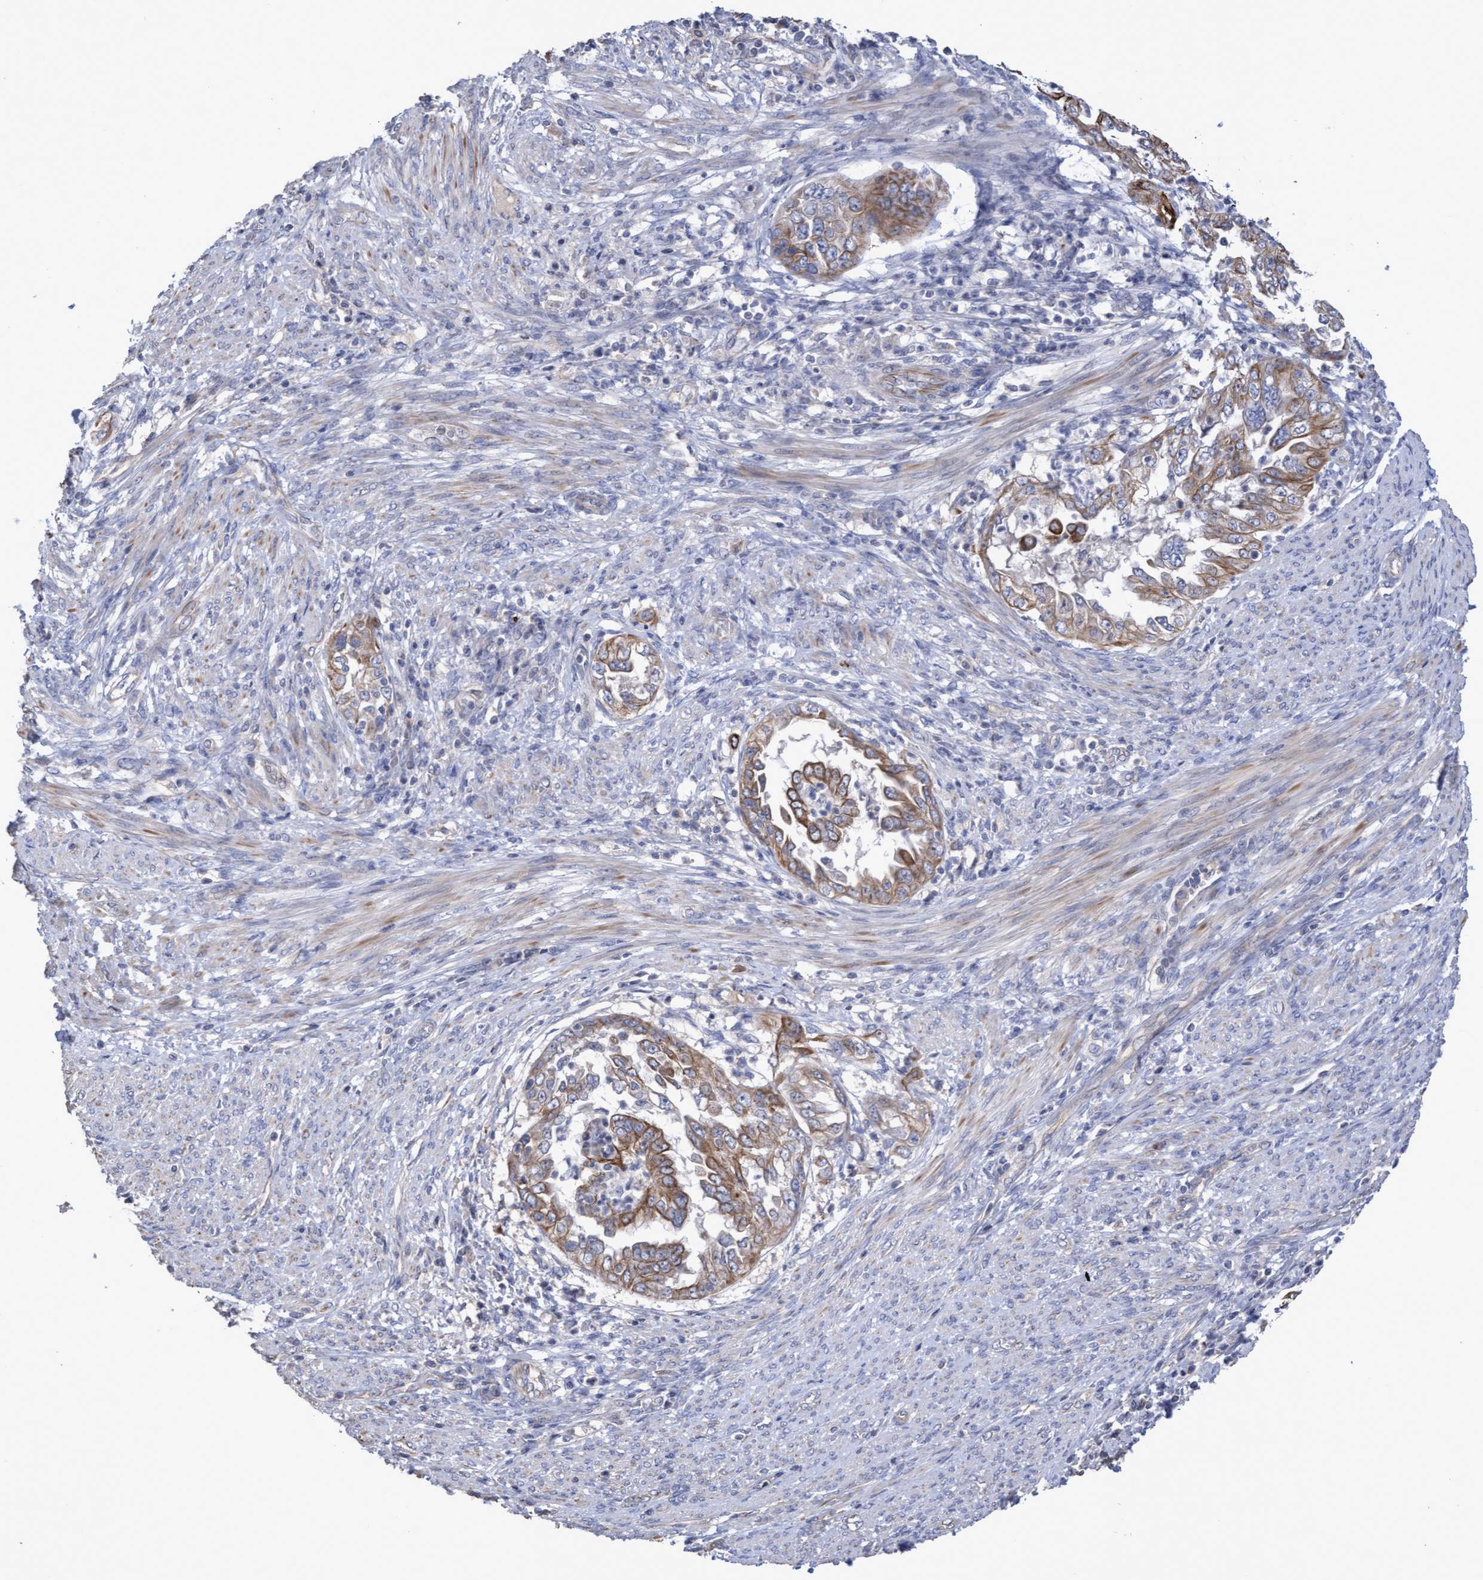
{"staining": {"intensity": "moderate", "quantity": ">75%", "location": "cytoplasmic/membranous"}, "tissue": "endometrial cancer", "cell_type": "Tumor cells", "image_type": "cancer", "snomed": [{"axis": "morphology", "description": "Adenocarcinoma, NOS"}, {"axis": "topography", "description": "Endometrium"}], "caption": "DAB immunohistochemical staining of endometrial cancer shows moderate cytoplasmic/membranous protein staining in approximately >75% of tumor cells.", "gene": "KRT24", "patient": {"sex": "female", "age": 85}}